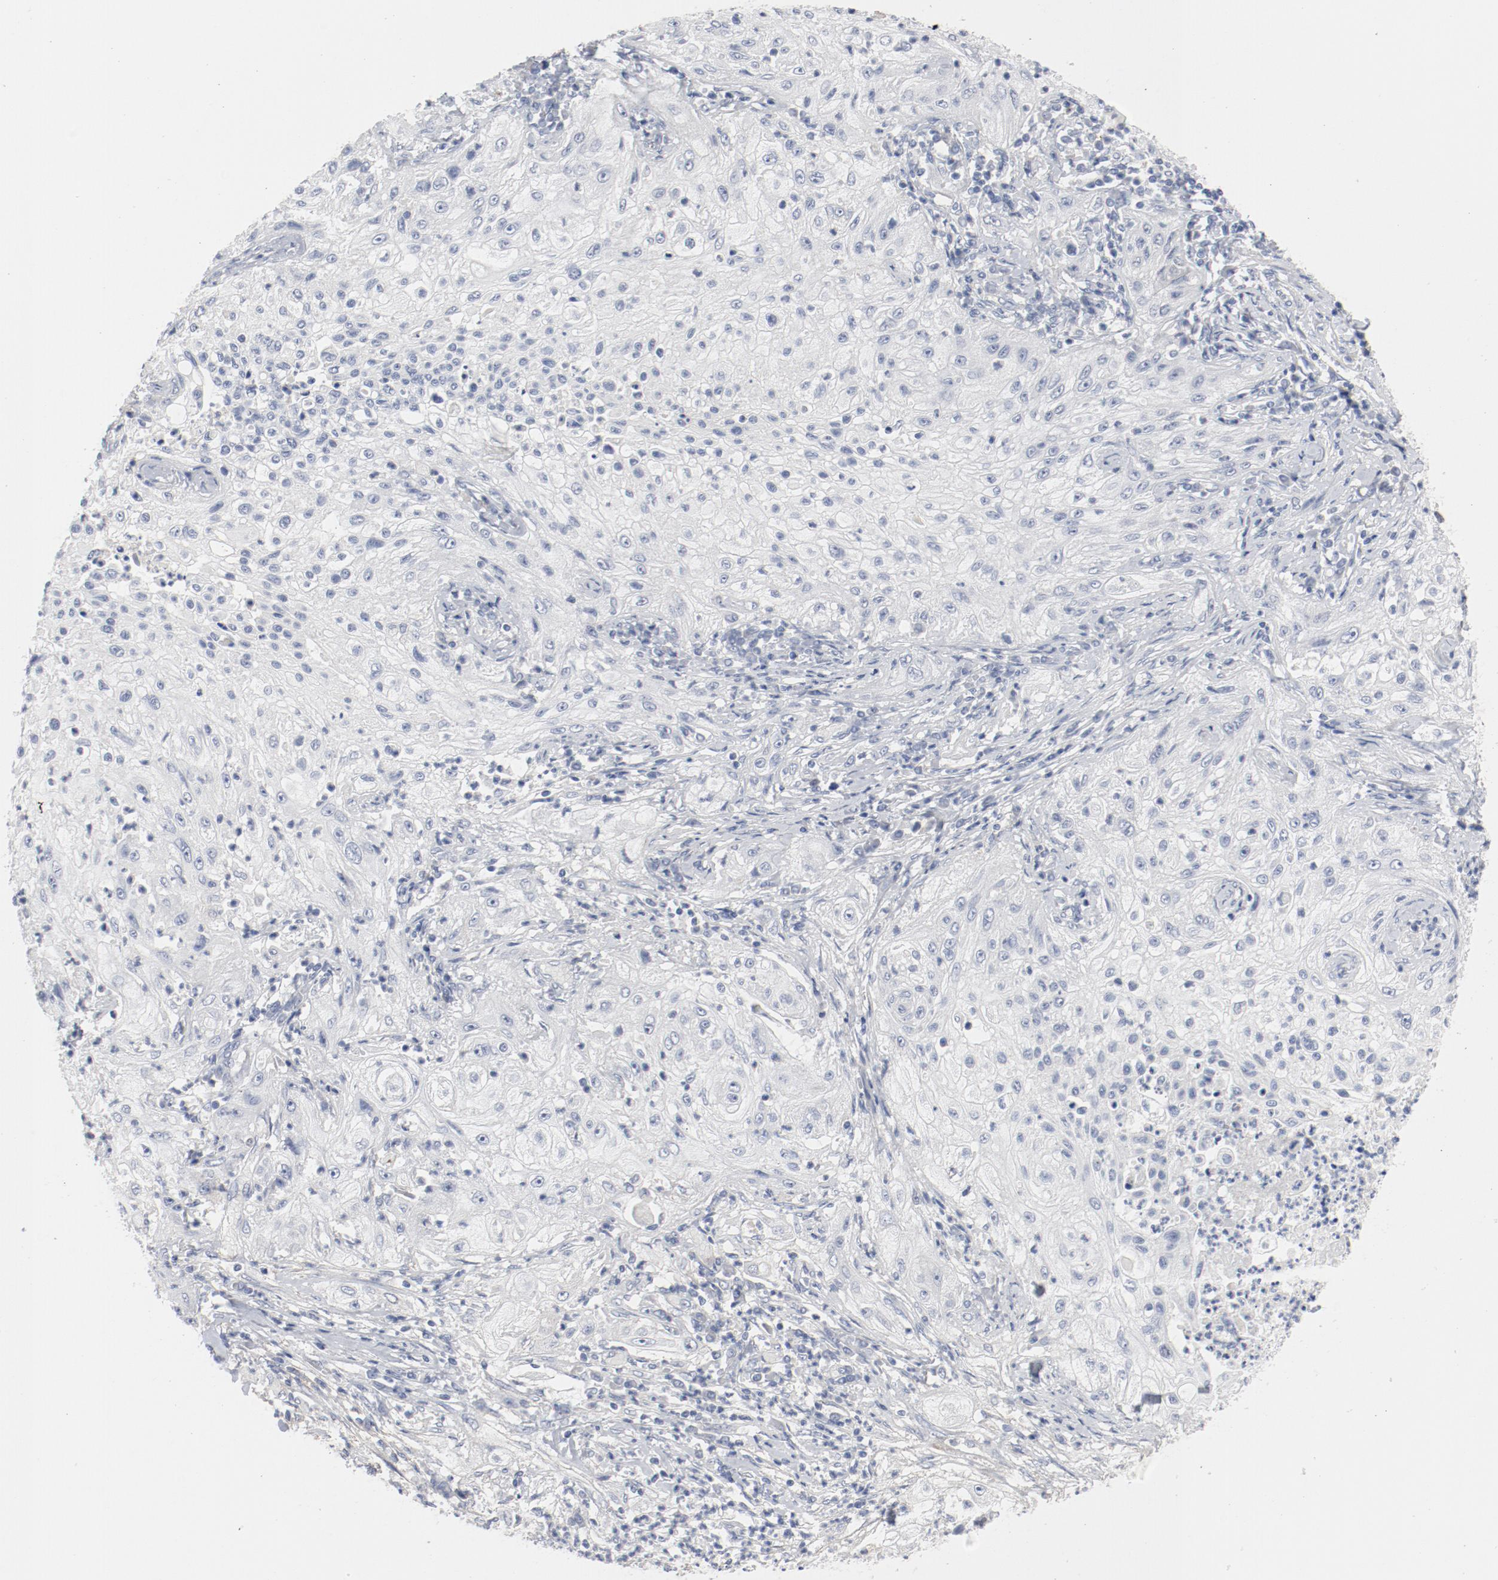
{"staining": {"intensity": "negative", "quantity": "none", "location": "none"}, "tissue": "lung cancer", "cell_type": "Tumor cells", "image_type": "cancer", "snomed": [{"axis": "morphology", "description": "Inflammation, NOS"}, {"axis": "morphology", "description": "Squamous cell carcinoma, NOS"}, {"axis": "topography", "description": "Lymph node"}, {"axis": "topography", "description": "Soft tissue"}, {"axis": "topography", "description": "Lung"}], "caption": "Tumor cells show no significant protein staining in lung cancer.", "gene": "CDK1", "patient": {"sex": "male", "age": 66}}